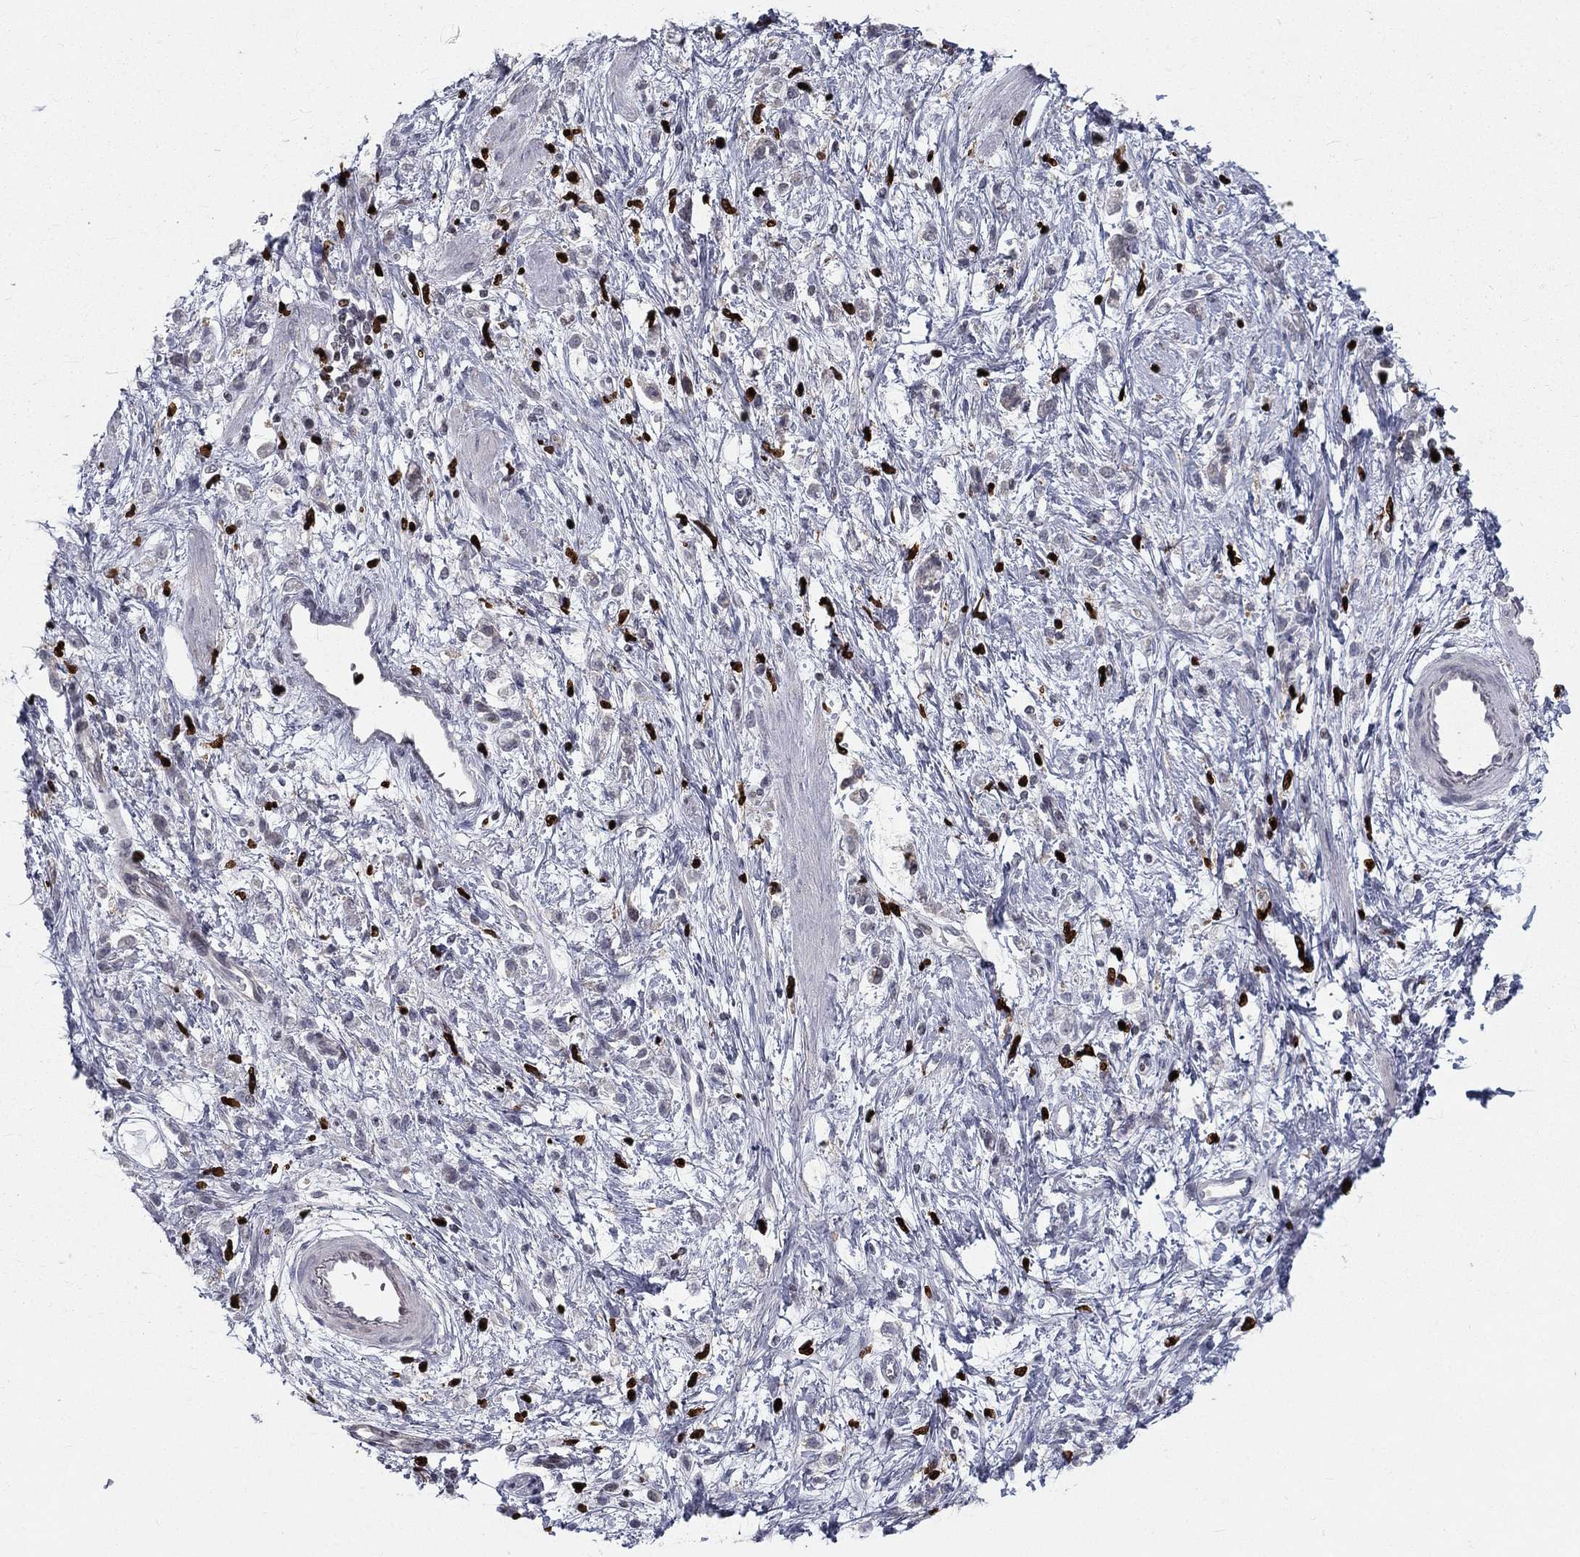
{"staining": {"intensity": "negative", "quantity": "none", "location": "none"}, "tissue": "stomach cancer", "cell_type": "Tumor cells", "image_type": "cancer", "snomed": [{"axis": "morphology", "description": "Adenocarcinoma, NOS"}, {"axis": "topography", "description": "Stomach"}], "caption": "Tumor cells show no significant protein expression in stomach cancer. (Brightfield microscopy of DAB (3,3'-diaminobenzidine) immunohistochemistry at high magnification).", "gene": "MNDA", "patient": {"sex": "female", "age": 60}}